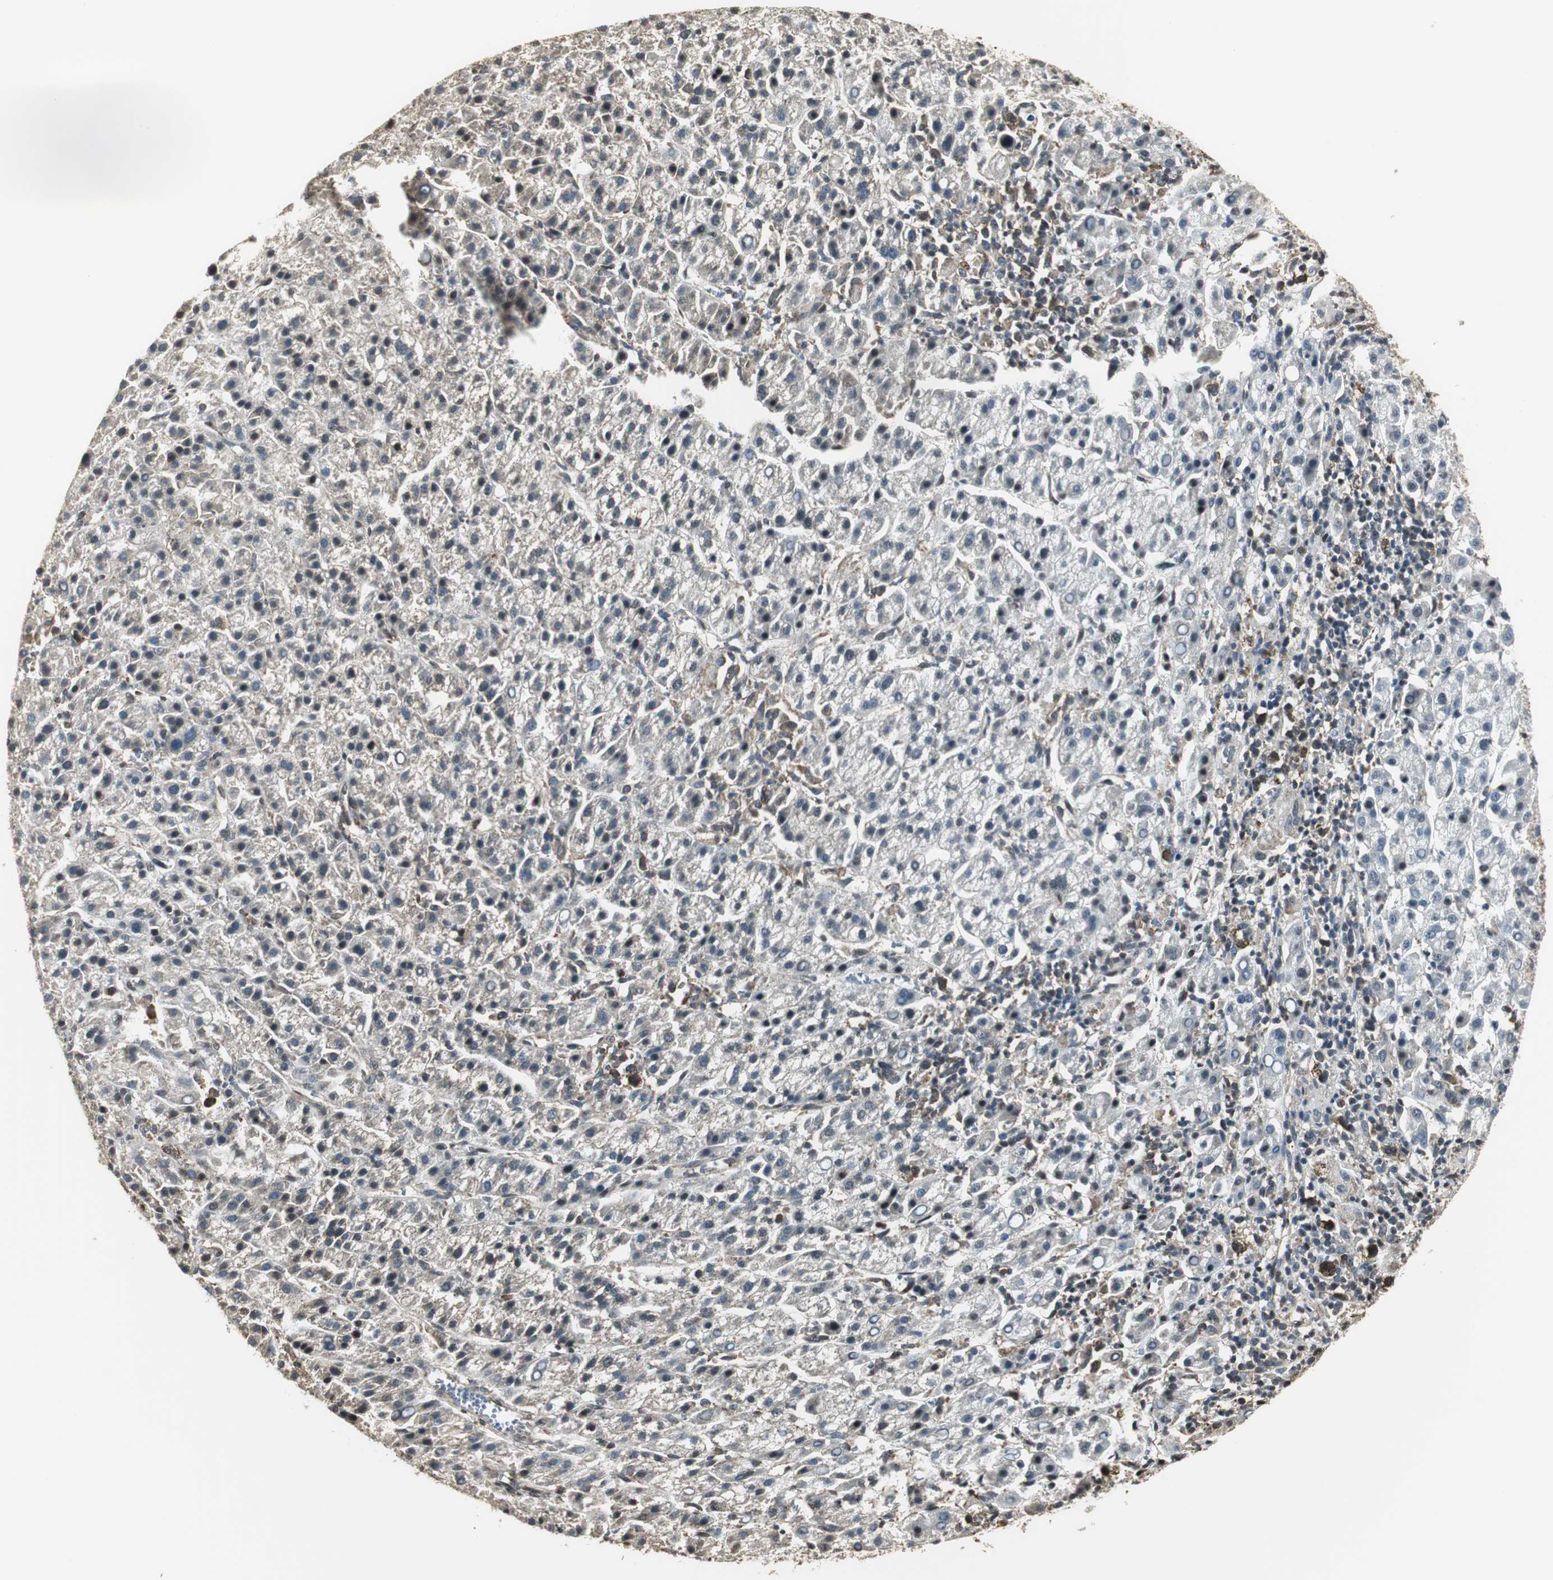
{"staining": {"intensity": "weak", "quantity": ">75%", "location": "cytoplasmic/membranous"}, "tissue": "liver cancer", "cell_type": "Tumor cells", "image_type": "cancer", "snomed": [{"axis": "morphology", "description": "Carcinoma, Hepatocellular, NOS"}, {"axis": "topography", "description": "Liver"}], "caption": "Immunohistochemical staining of liver cancer (hepatocellular carcinoma) shows low levels of weak cytoplasmic/membranous protein expression in about >75% of tumor cells. (DAB IHC, brown staining for protein, blue staining for nuclei).", "gene": "CCT5", "patient": {"sex": "female", "age": 58}}